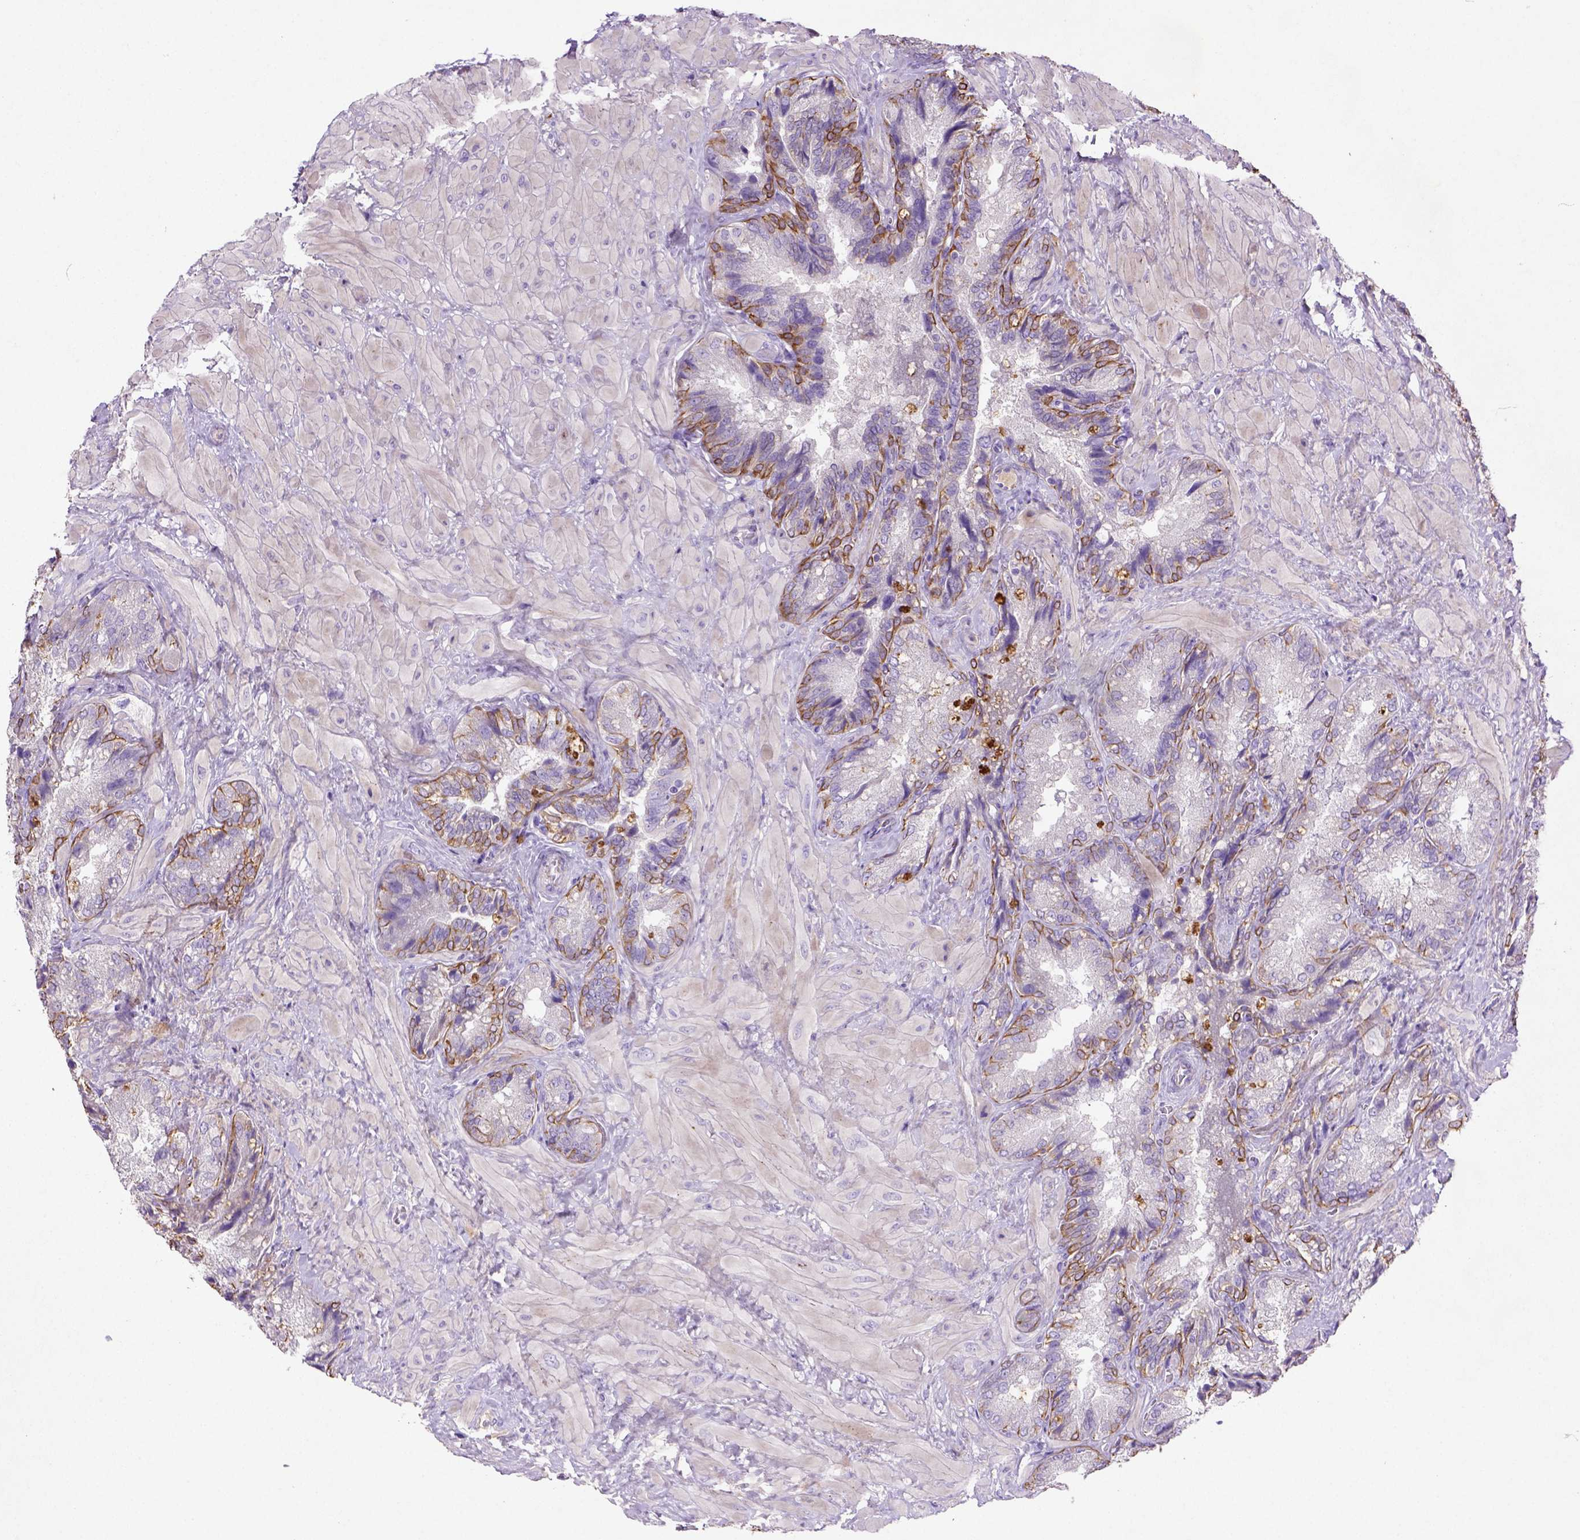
{"staining": {"intensity": "strong", "quantity": "<25%", "location": "cytoplasmic/membranous"}, "tissue": "seminal vesicle", "cell_type": "Glandular cells", "image_type": "normal", "snomed": [{"axis": "morphology", "description": "Normal tissue, NOS"}, {"axis": "topography", "description": "Seminal veicle"}], "caption": "A brown stain highlights strong cytoplasmic/membranous positivity of a protein in glandular cells of normal human seminal vesicle. The protein is shown in brown color, while the nuclei are stained blue.", "gene": "NUDT2", "patient": {"sex": "male", "age": 57}}